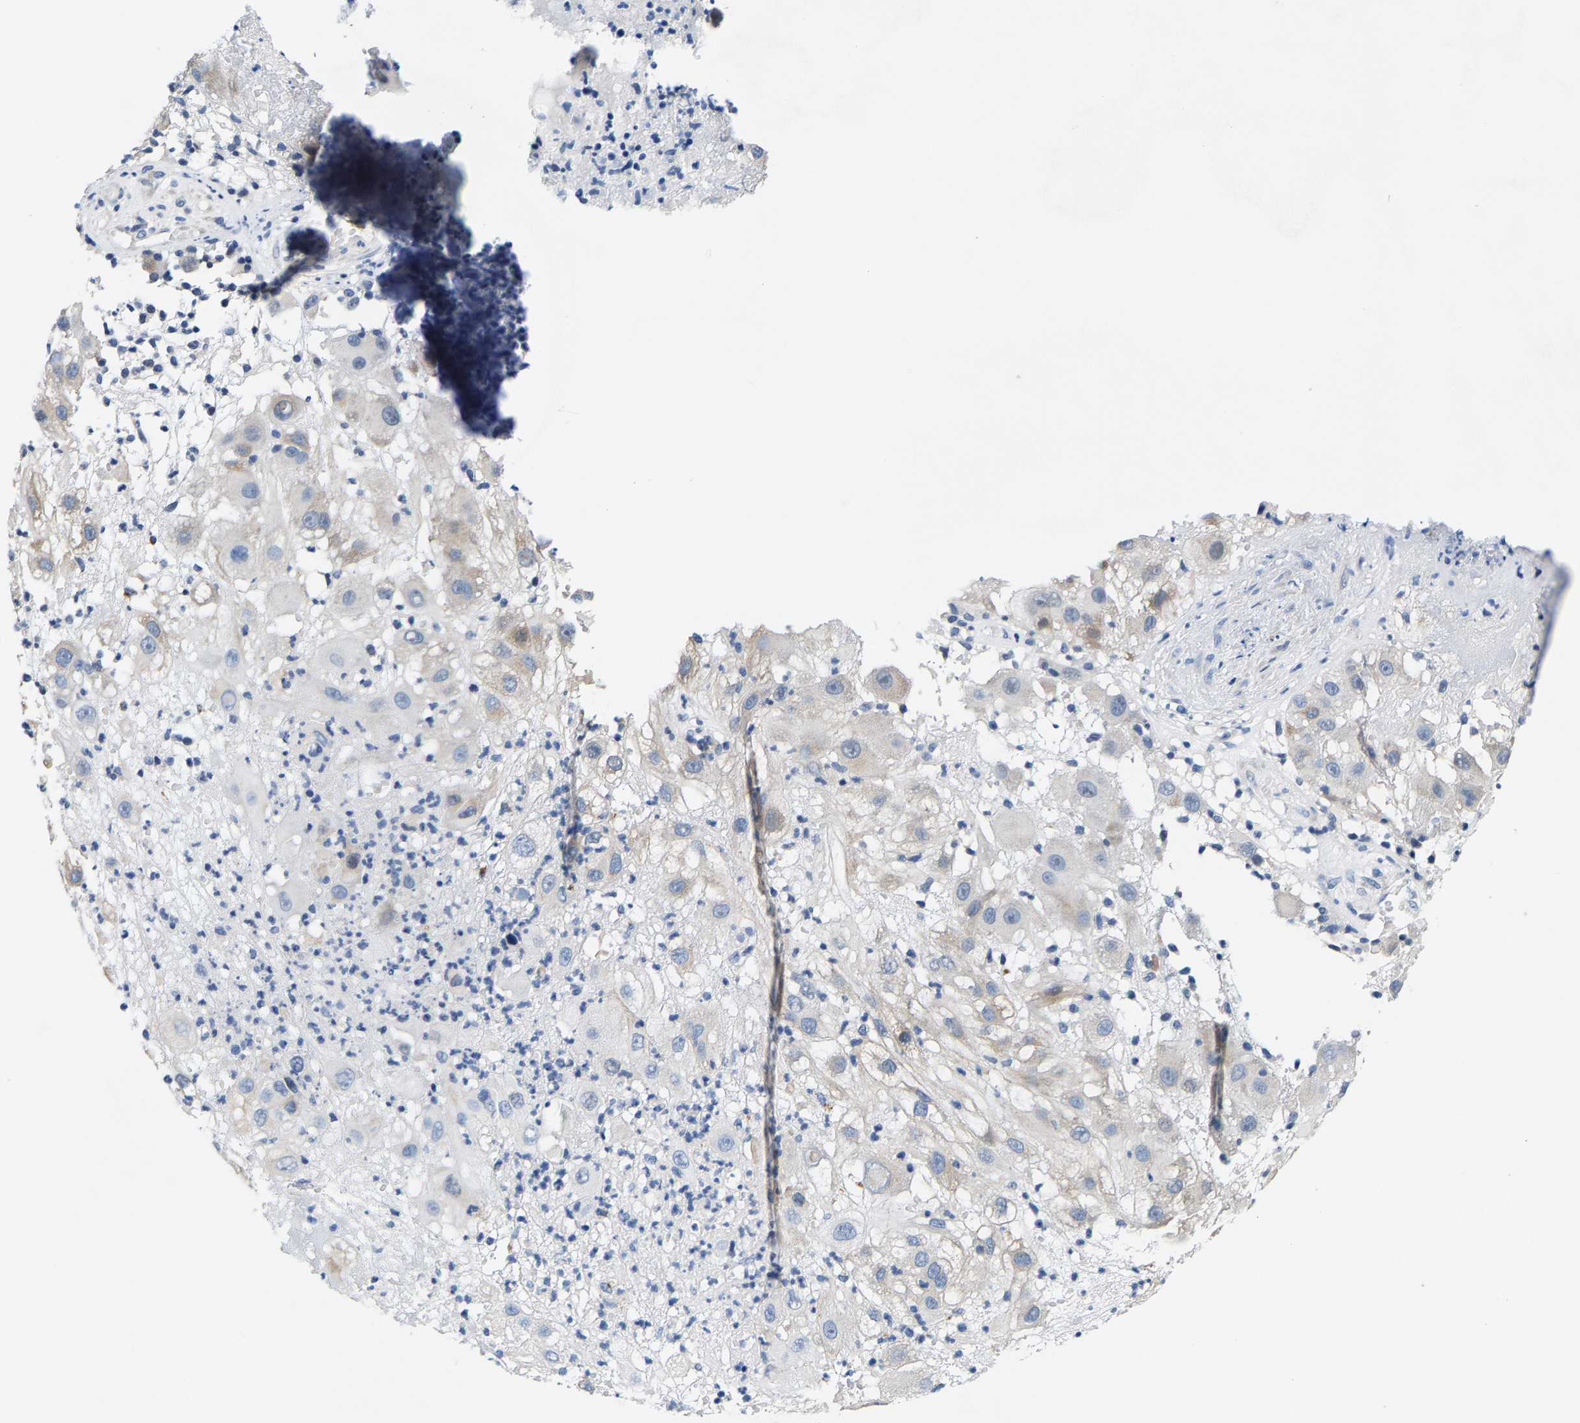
{"staining": {"intensity": "weak", "quantity": "<25%", "location": "cytoplasmic/membranous"}, "tissue": "melanoma", "cell_type": "Tumor cells", "image_type": "cancer", "snomed": [{"axis": "morphology", "description": "Malignant melanoma, NOS"}, {"axis": "topography", "description": "Skin"}], "caption": "IHC of human malignant melanoma displays no expression in tumor cells.", "gene": "KLHL1", "patient": {"sex": "female", "age": 81}}